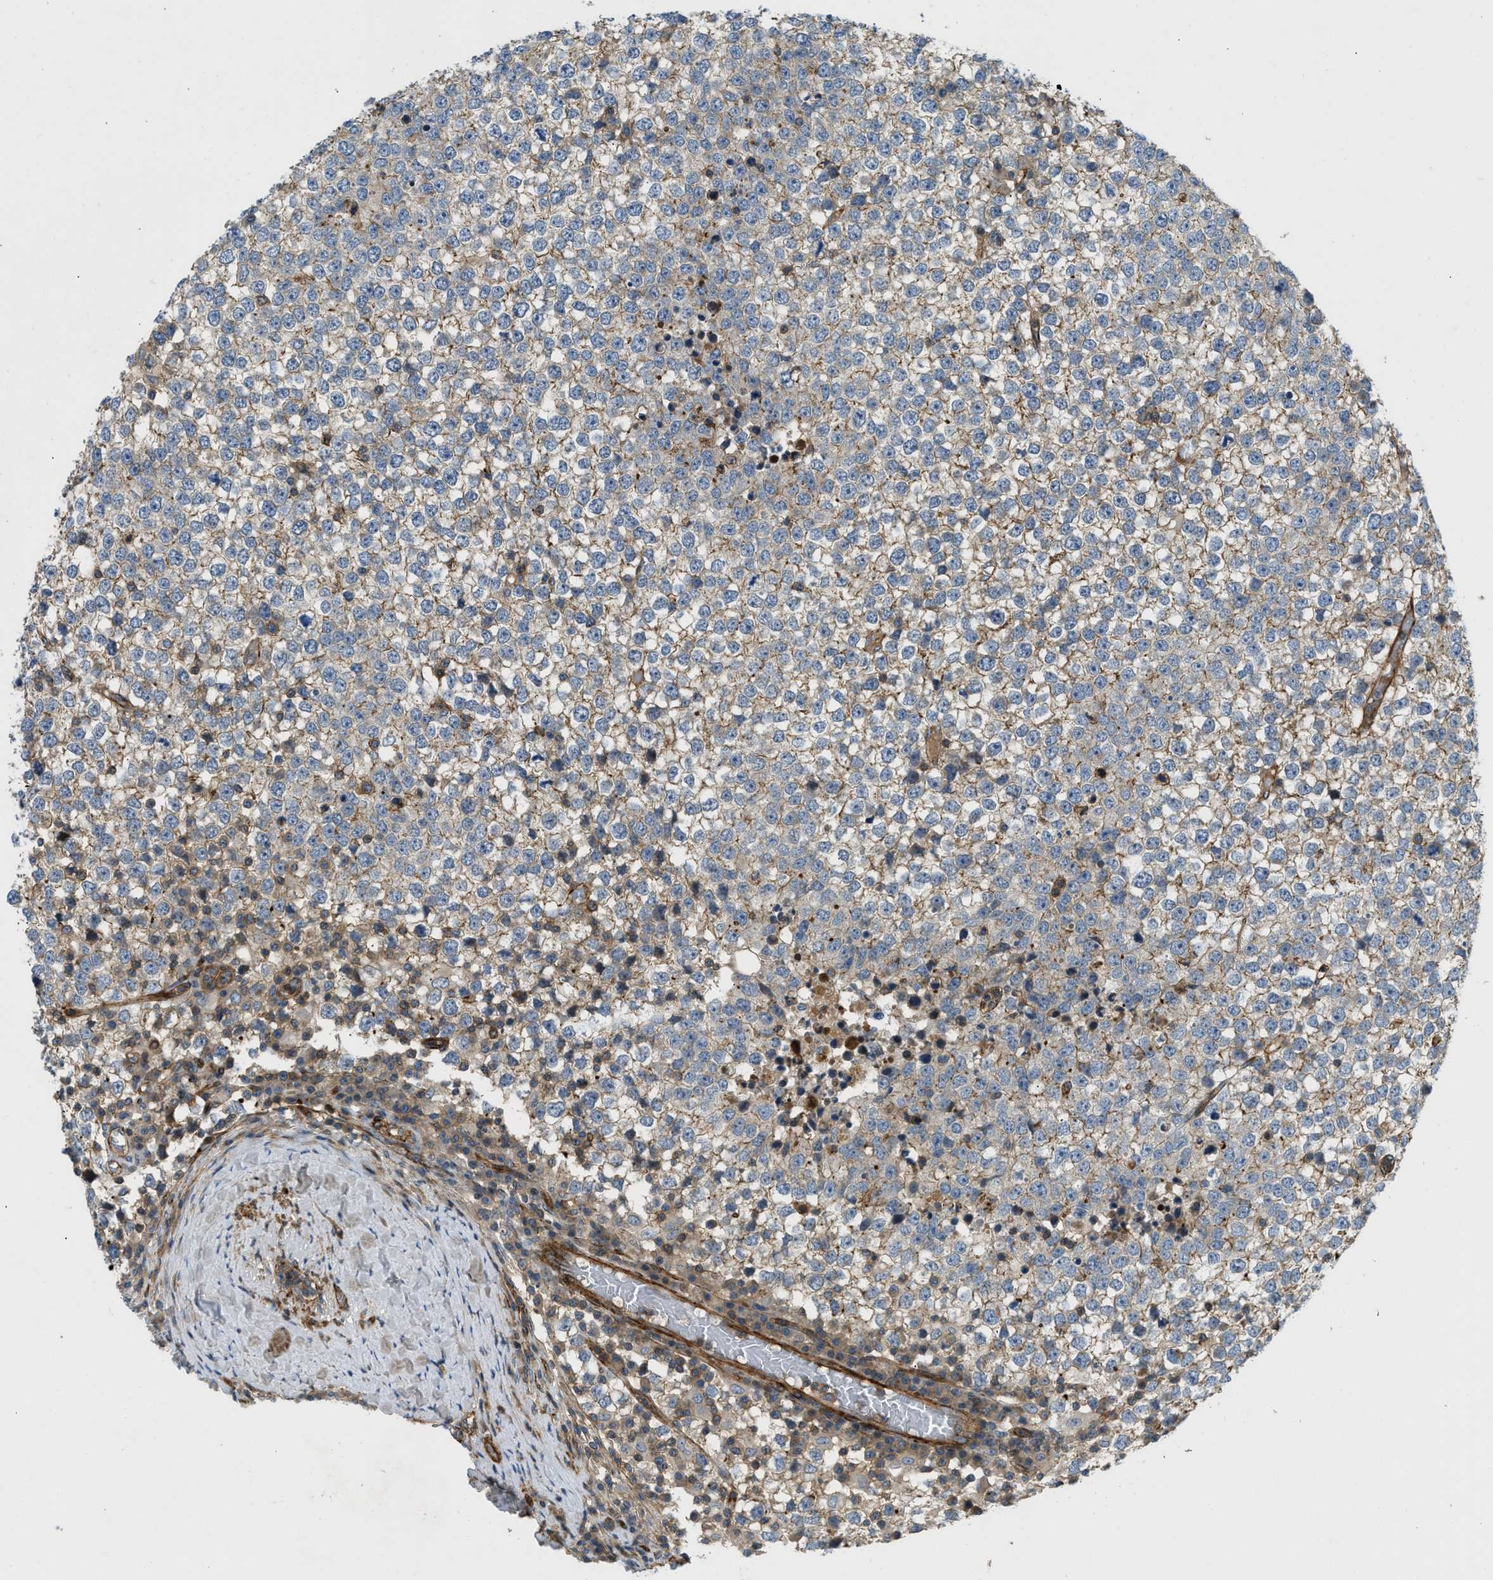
{"staining": {"intensity": "moderate", "quantity": "25%-75%", "location": "cytoplasmic/membranous"}, "tissue": "testis cancer", "cell_type": "Tumor cells", "image_type": "cancer", "snomed": [{"axis": "morphology", "description": "Seminoma, NOS"}, {"axis": "topography", "description": "Testis"}], "caption": "Testis cancer stained with immunohistochemistry (IHC) displays moderate cytoplasmic/membranous positivity in approximately 25%-75% of tumor cells.", "gene": "NYNRIN", "patient": {"sex": "male", "age": 65}}